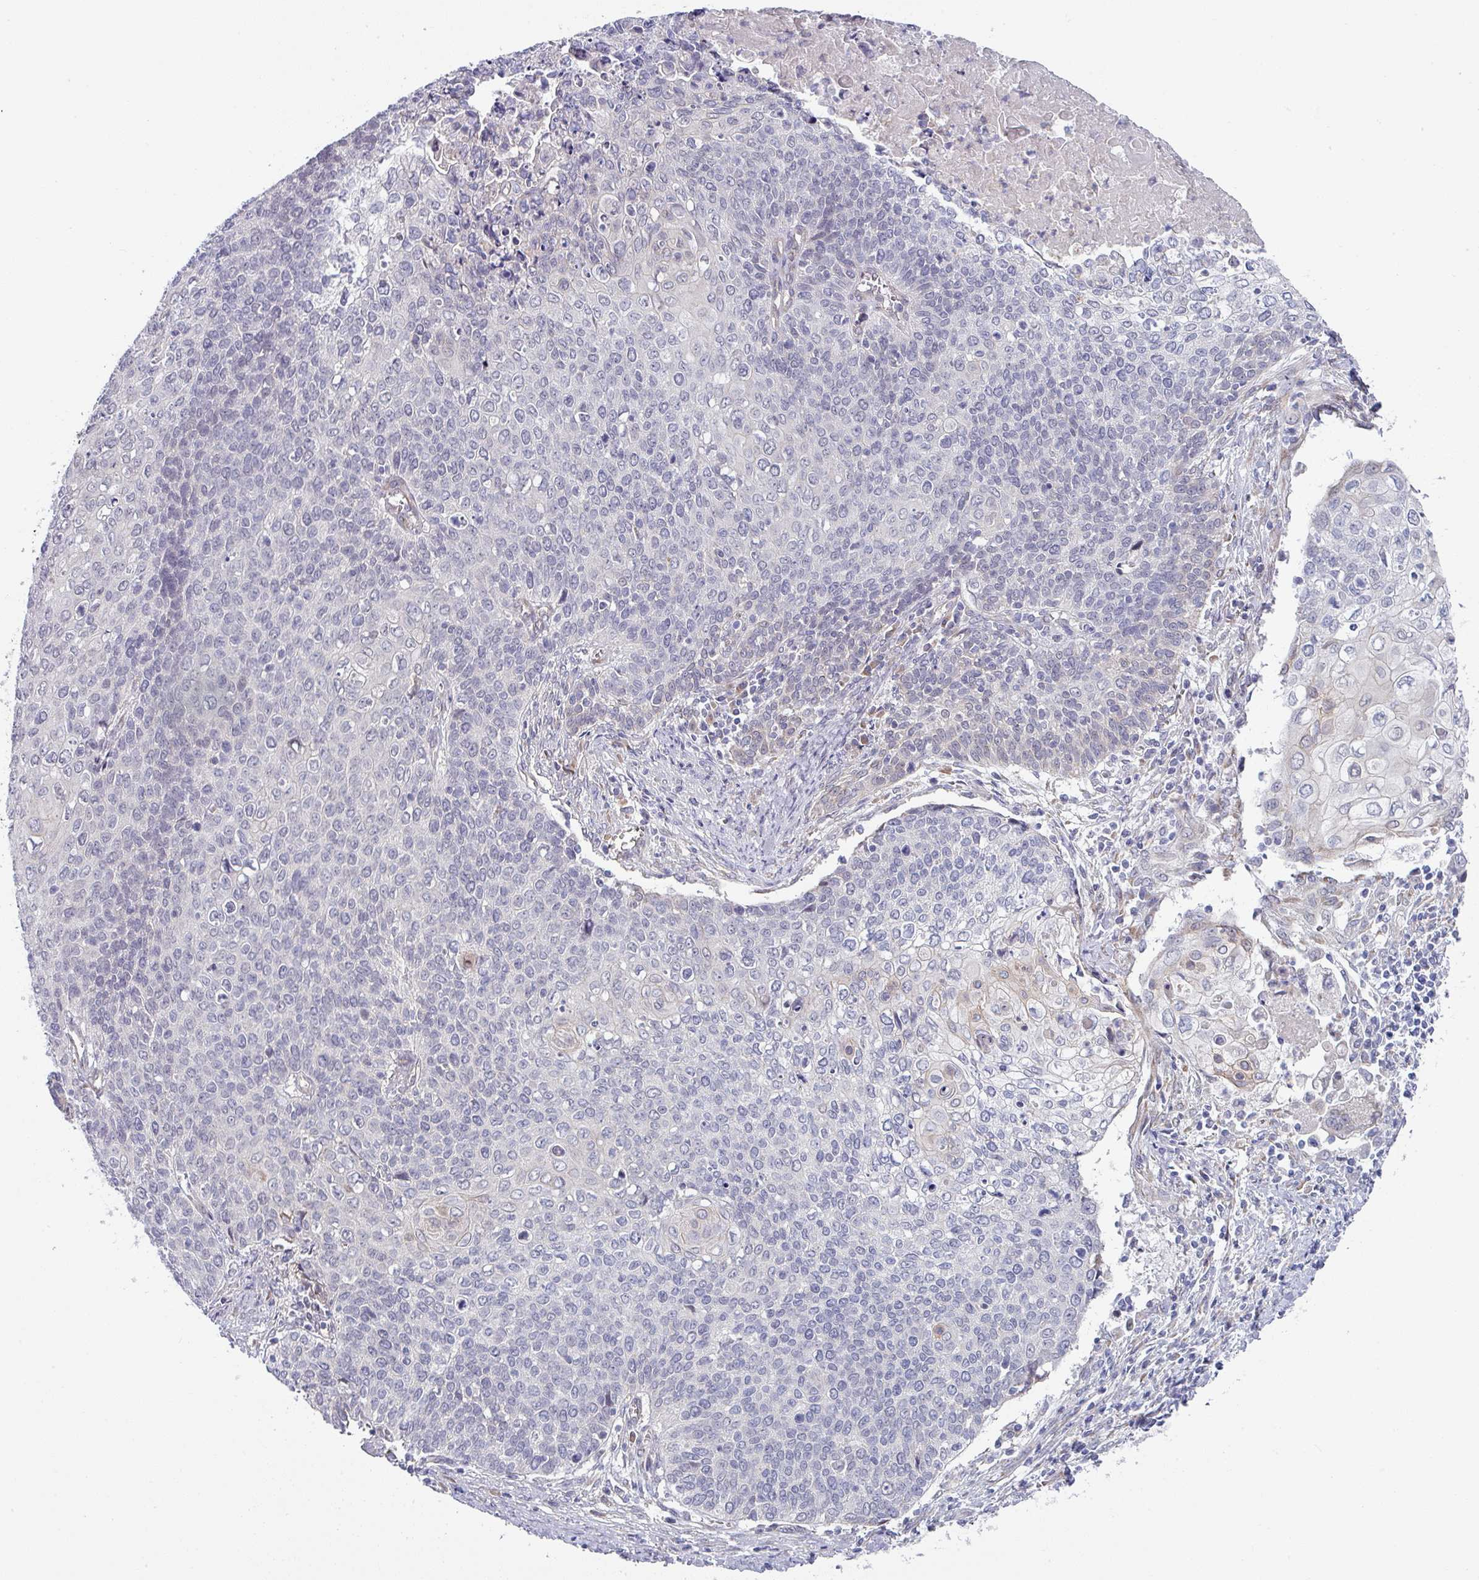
{"staining": {"intensity": "weak", "quantity": "<25%", "location": "cytoplasmic/membranous"}, "tissue": "cervical cancer", "cell_type": "Tumor cells", "image_type": "cancer", "snomed": [{"axis": "morphology", "description": "Squamous cell carcinoma, NOS"}, {"axis": "topography", "description": "Cervix"}], "caption": "Immunohistochemical staining of human cervical cancer (squamous cell carcinoma) demonstrates no significant staining in tumor cells.", "gene": "TMED5", "patient": {"sex": "female", "age": 39}}